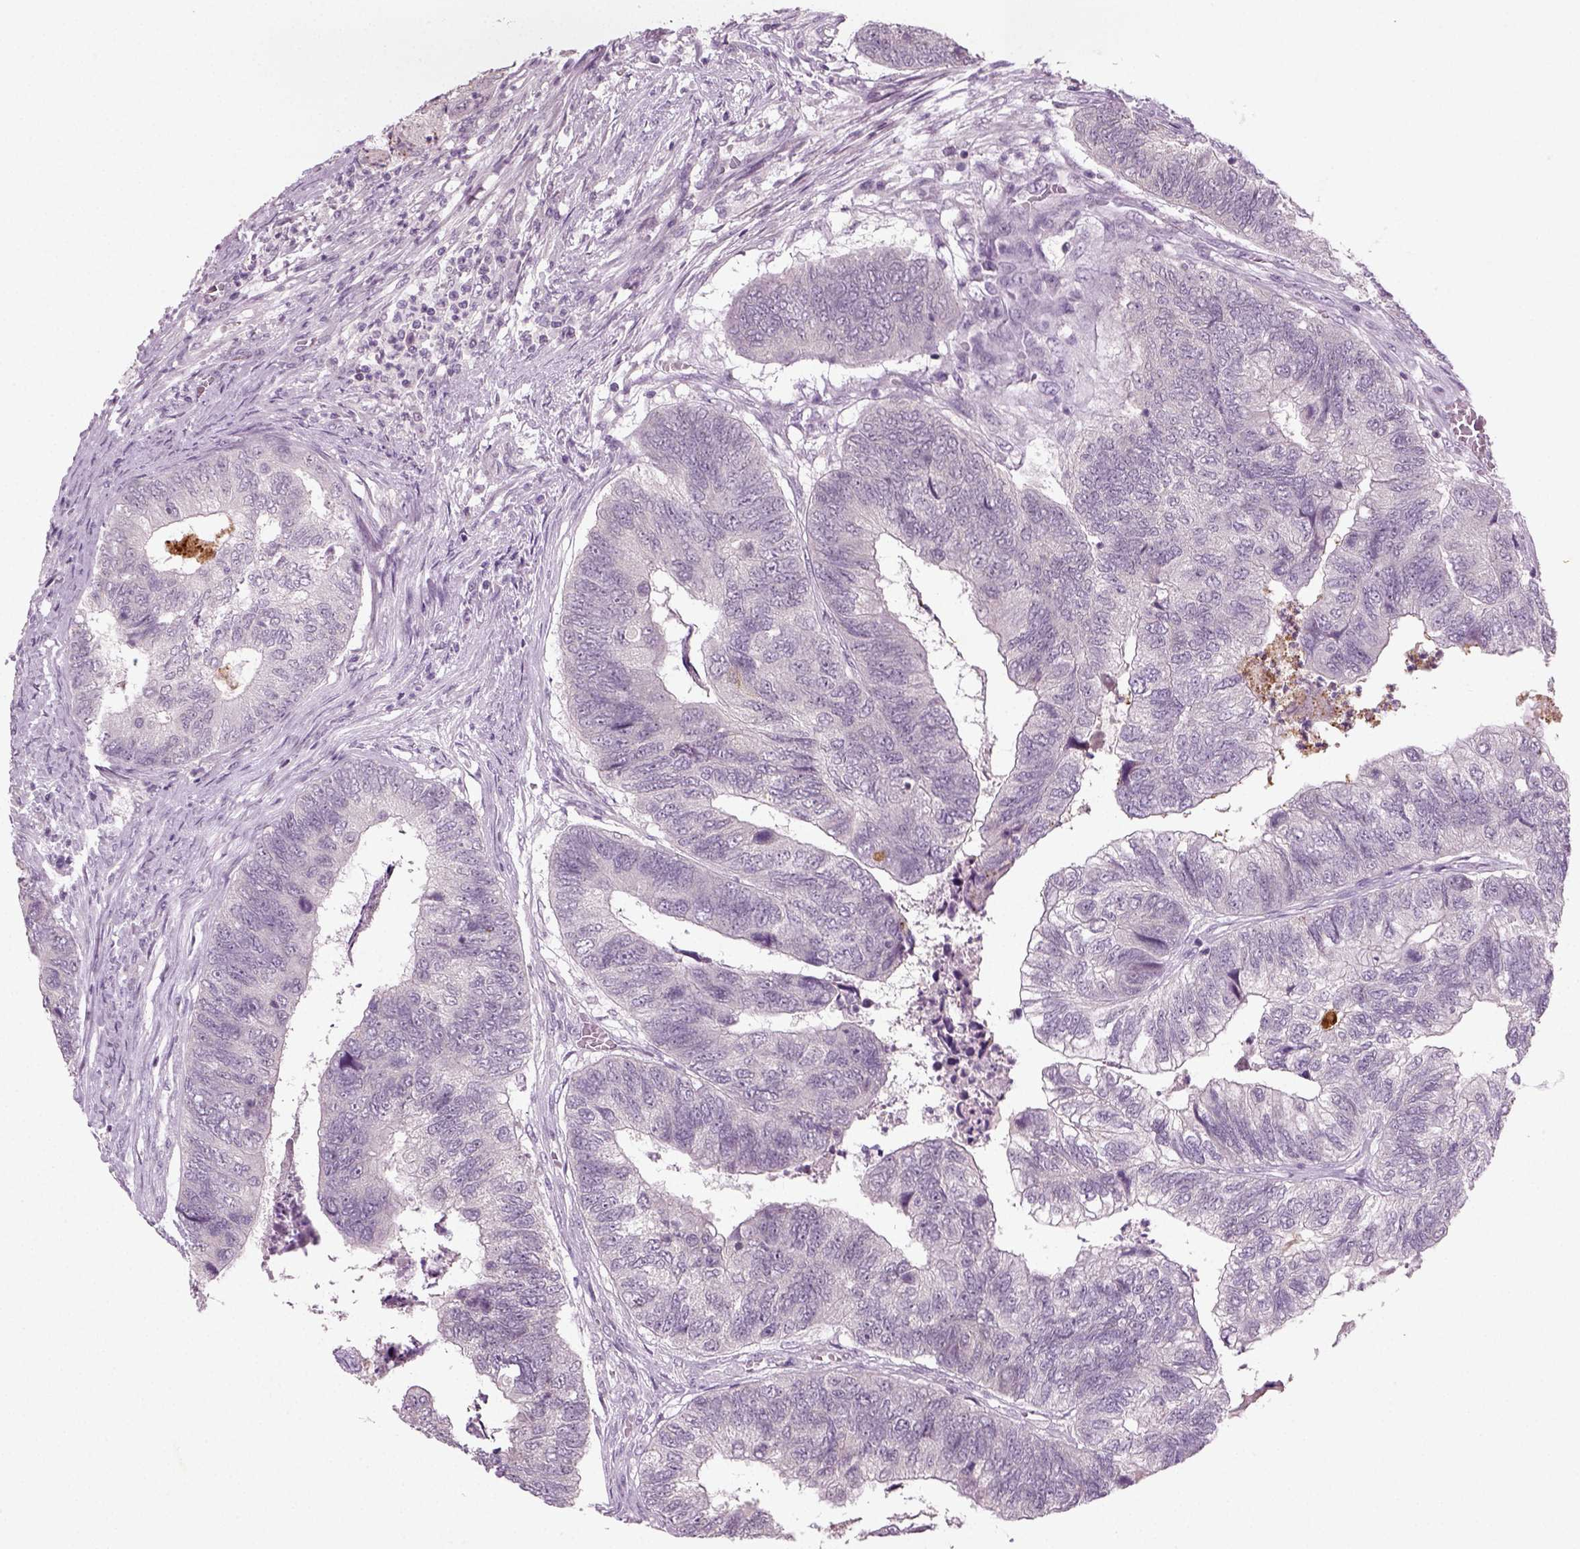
{"staining": {"intensity": "negative", "quantity": "none", "location": "none"}, "tissue": "colorectal cancer", "cell_type": "Tumor cells", "image_type": "cancer", "snomed": [{"axis": "morphology", "description": "Adenocarcinoma, NOS"}, {"axis": "topography", "description": "Colon"}], "caption": "High power microscopy image of an IHC micrograph of colorectal cancer, revealing no significant staining in tumor cells. (DAB (3,3'-diaminobenzidine) immunohistochemistry (IHC) with hematoxylin counter stain).", "gene": "SYNGAP1", "patient": {"sex": "female", "age": 67}}